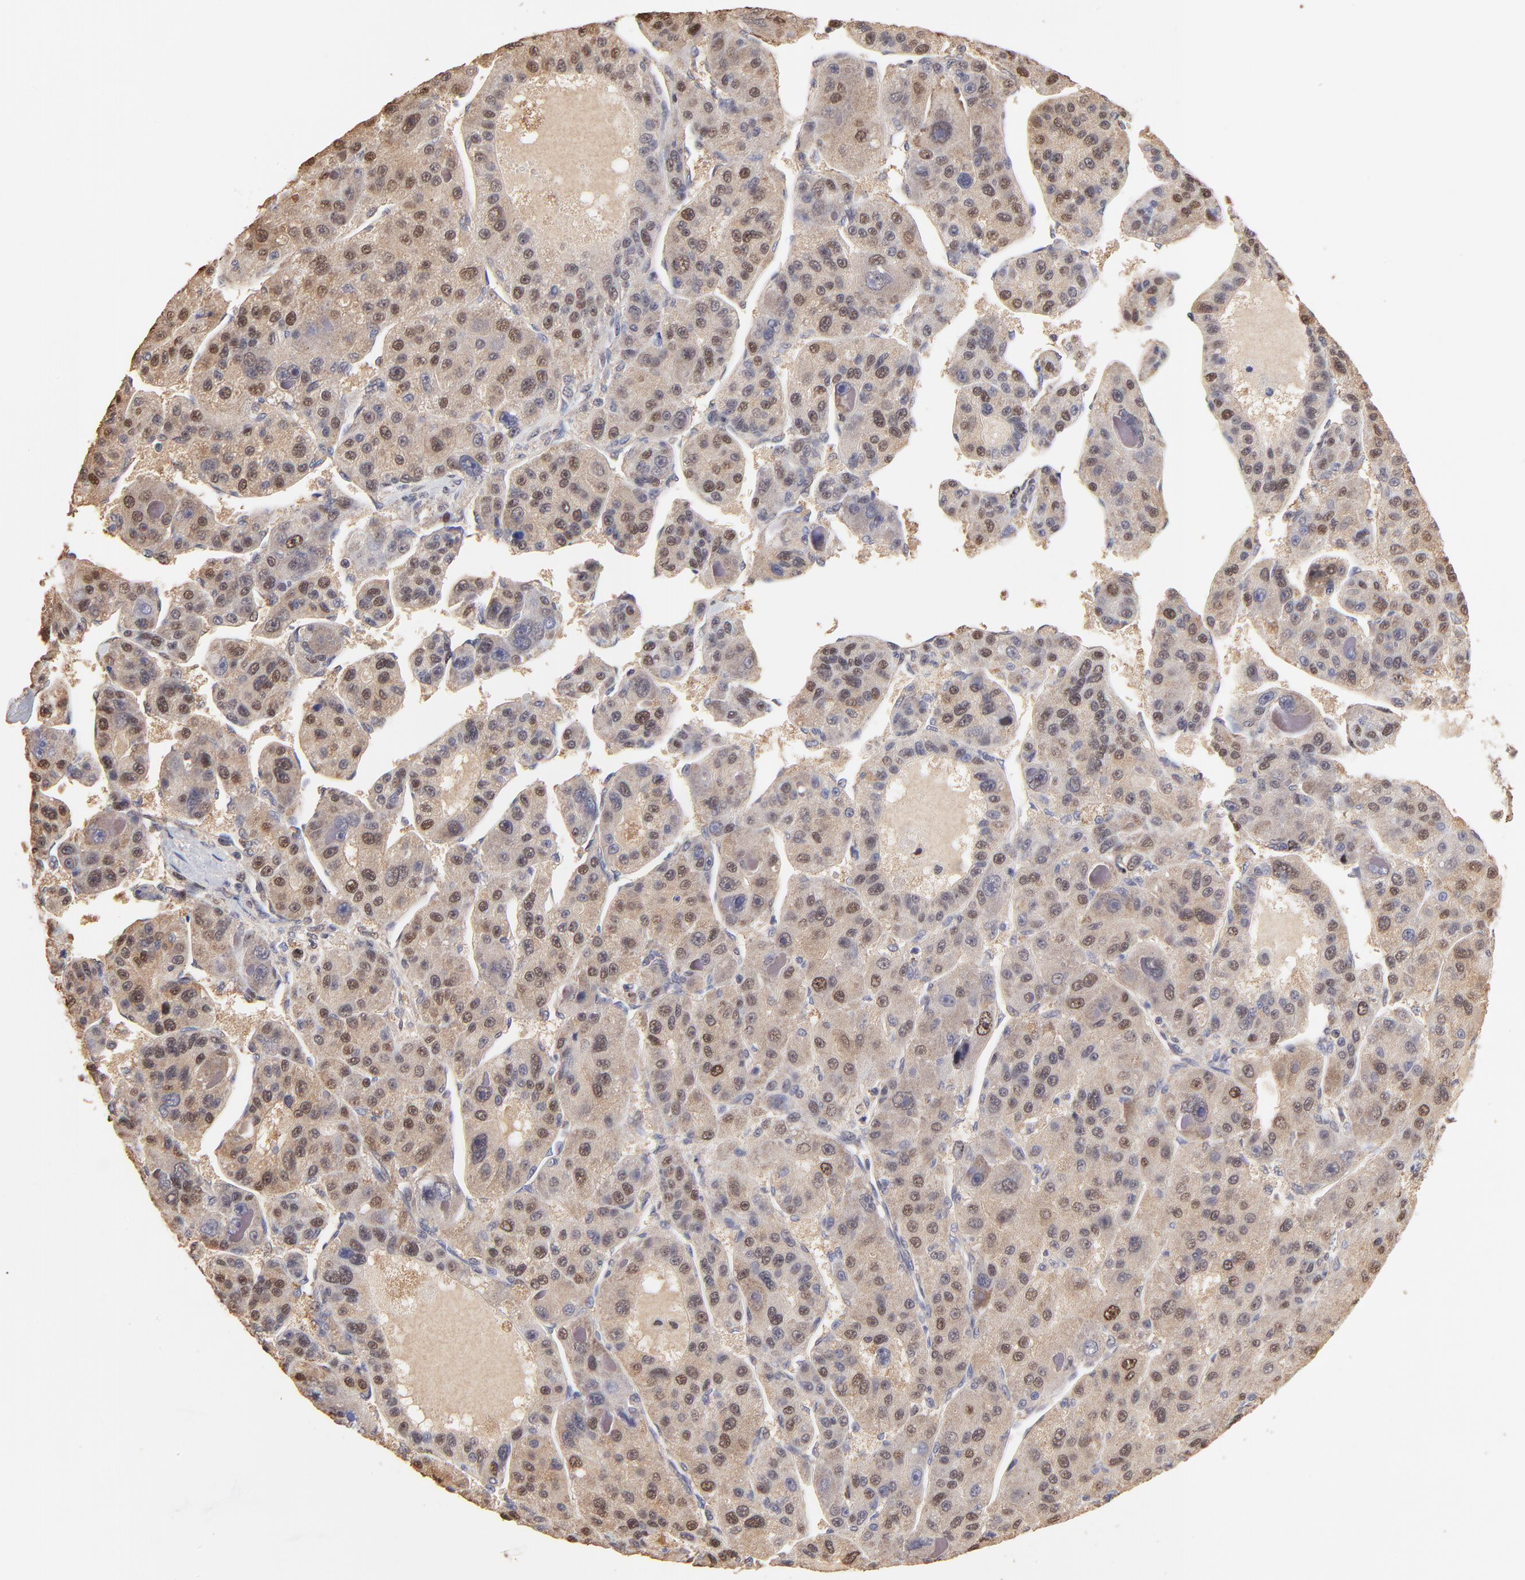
{"staining": {"intensity": "moderate", "quantity": "25%-75%", "location": "cytoplasmic/membranous,nuclear"}, "tissue": "liver cancer", "cell_type": "Tumor cells", "image_type": "cancer", "snomed": [{"axis": "morphology", "description": "Carcinoma, Hepatocellular, NOS"}, {"axis": "topography", "description": "Liver"}], "caption": "Immunohistochemistry of liver cancer (hepatocellular carcinoma) demonstrates medium levels of moderate cytoplasmic/membranous and nuclear expression in approximately 25%-75% of tumor cells. Immunohistochemistry stains the protein in brown and the nuclei are stained blue.", "gene": "BIRC5", "patient": {"sex": "male", "age": 76}}